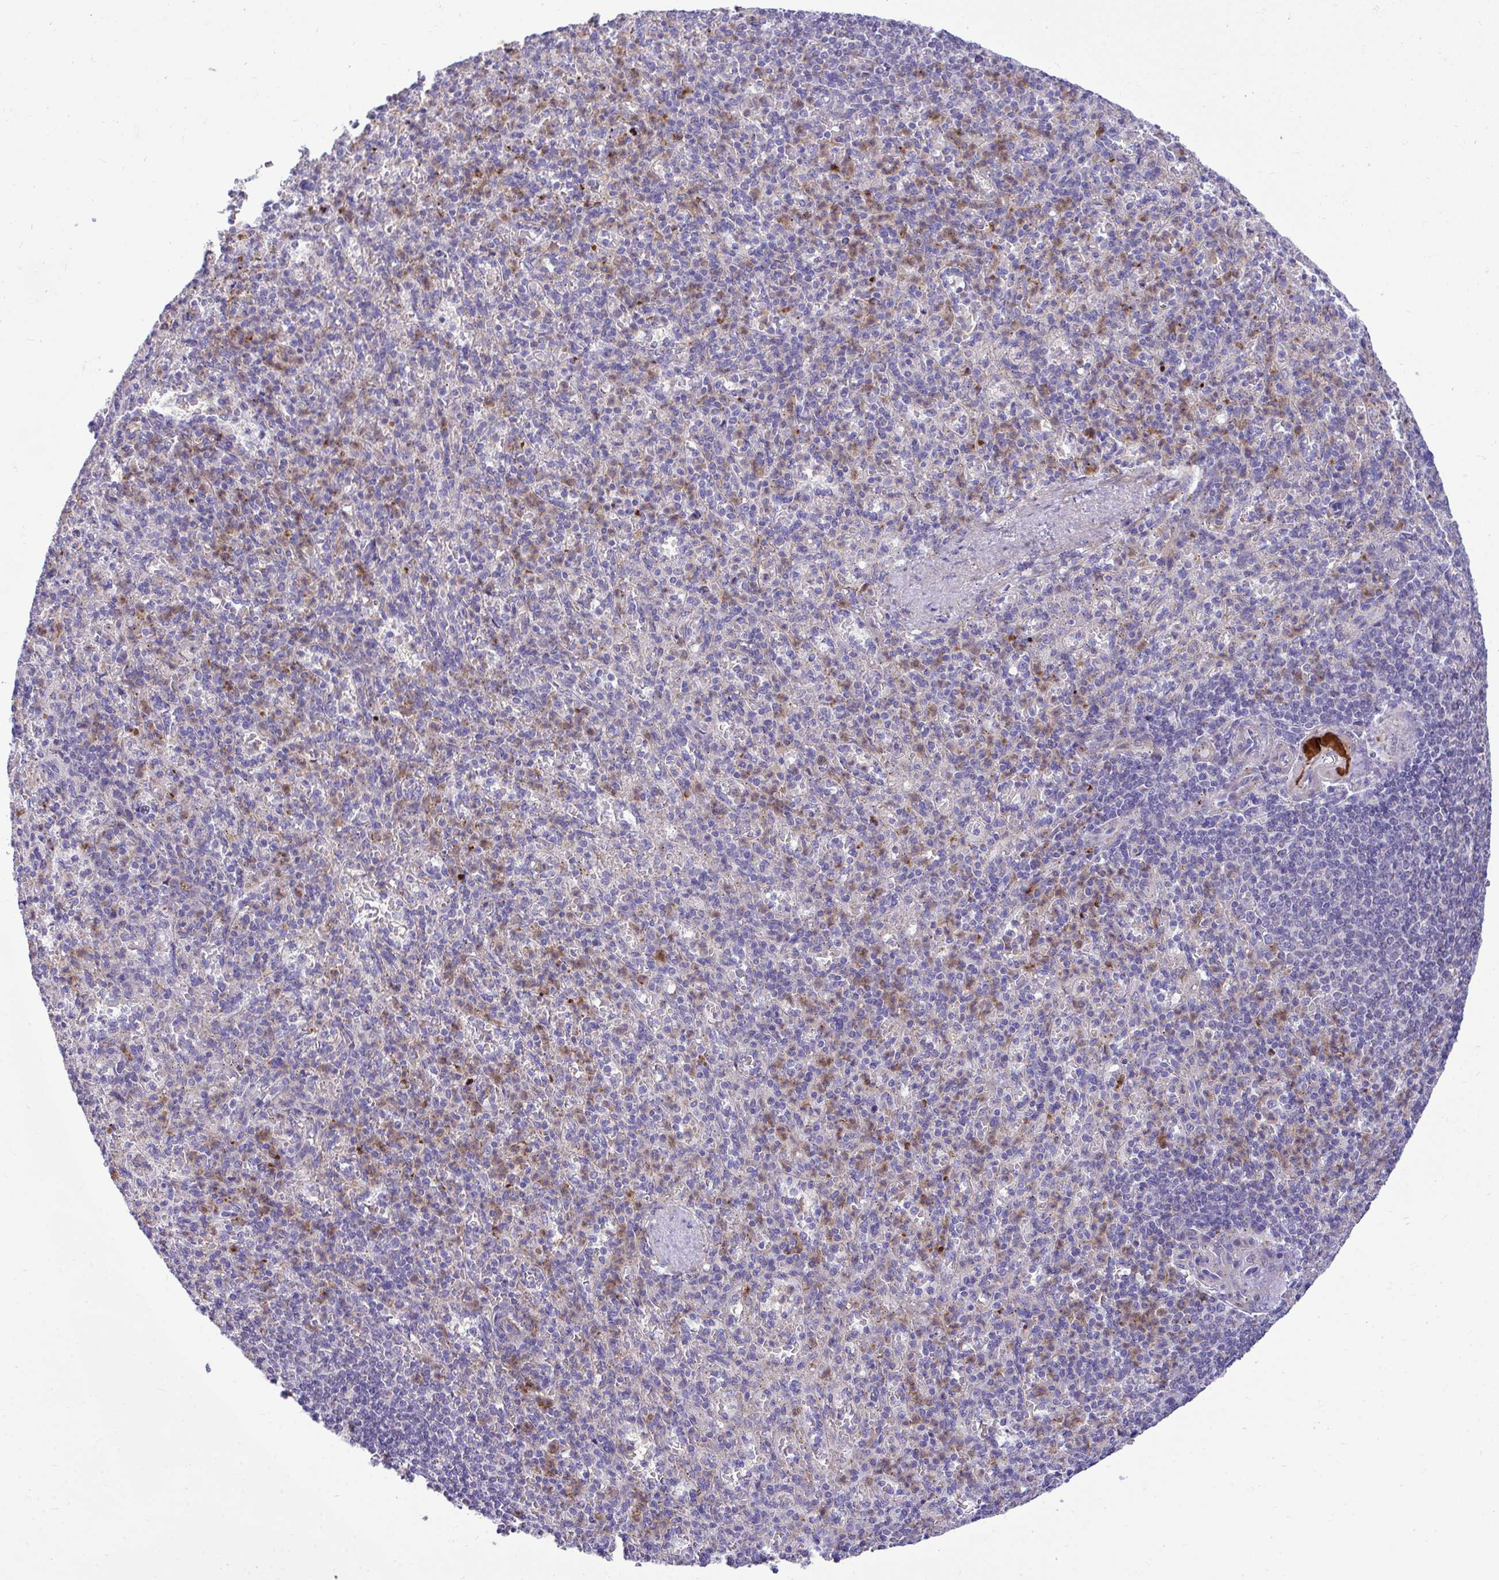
{"staining": {"intensity": "moderate", "quantity": "<25%", "location": "cytoplasmic/membranous"}, "tissue": "spleen", "cell_type": "Cells in red pulp", "image_type": "normal", "snomed": [{"axis": "morphology", "description": "Normal tissue, NOS"}, {"axis": "topography", "description": "Spleen"}], "caption": "Protein staining of unremarkable spleen reveals moderate cytoplasmic/membranous expression in about <25% of cells in red pulp.", "gene": "MRPS16", "patient": {"sex": "female", "age": 74}}